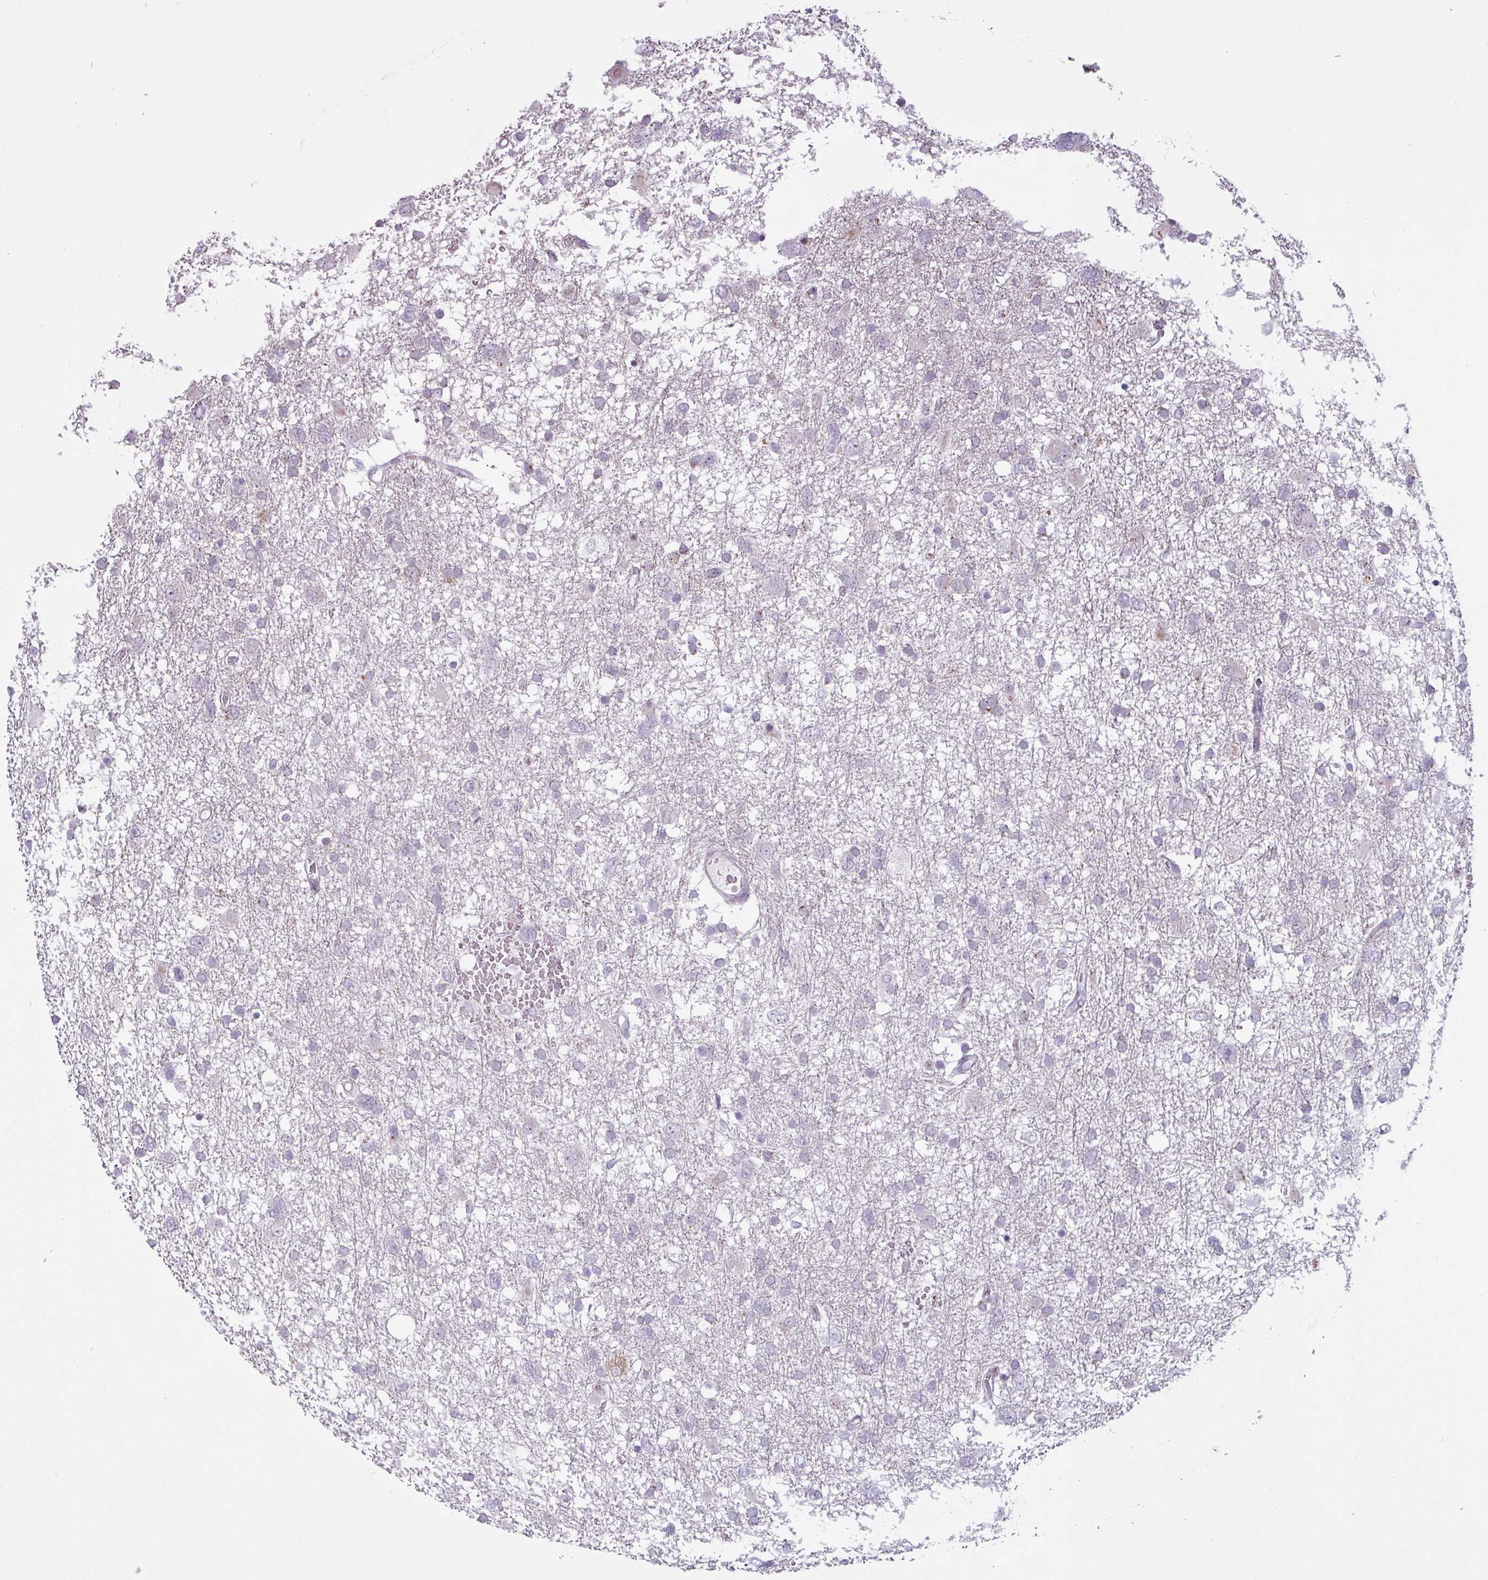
{"staining": {"intensity": "negative", "quantity": "none", "location": "none"}, "tissue": "glioma", "cell_type": "Tumor cells", "image_type": "cancer", "snomed": [{"axis": "morphology", "description": "Glioma, malignant, High grade"}, {"axis": "topography", "description": "Brain"}], "caption": "Immunohistochemistry histopathology image of neoplastic tissue: glioma stained with DAB (3,3'-diaminobenzidine) displays no significant protein positivity in tumor cells.", "gene": "MAP7D2", "patient": {"sex": "male", "age": 61}}